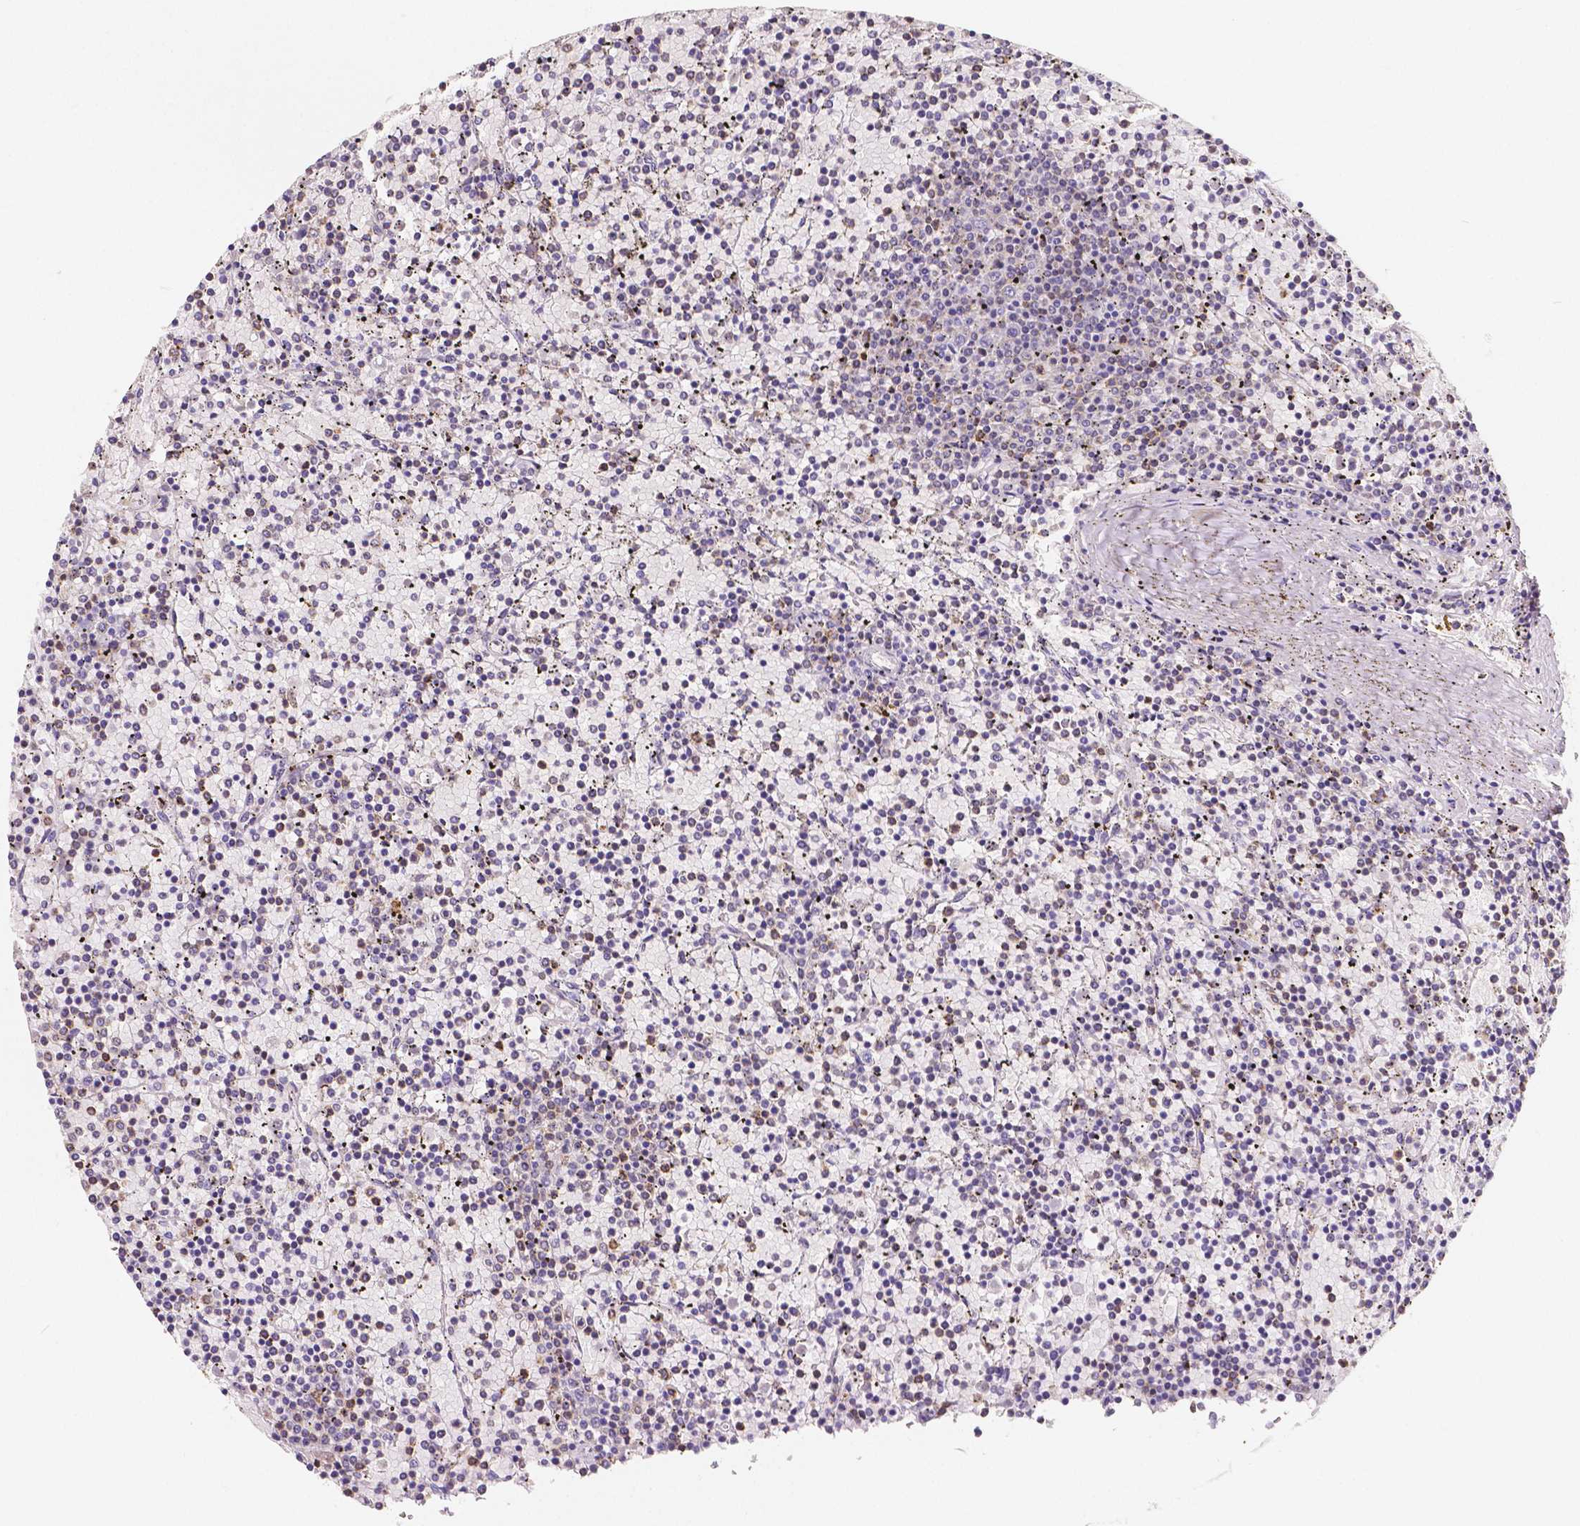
{"staining": {"intensity": "negative", "quantity": "none", "location": "none"}, "tissue": "lymphoma", "cell_type": "Tumor cells", "image_type": "cancer", "snomed": [{"axis": "morphology", "description": "Malignant lymphoma, non-Hodgkin's type, Low grade"}, {"axis": "topography", "description": "Spleen"}], "caption": "Lymphoma was stained to show a protein in brown. There is no significant positivity in tumor cells.", "gene": "ACP5", "patient": {"sex": "female", "age": 77}}